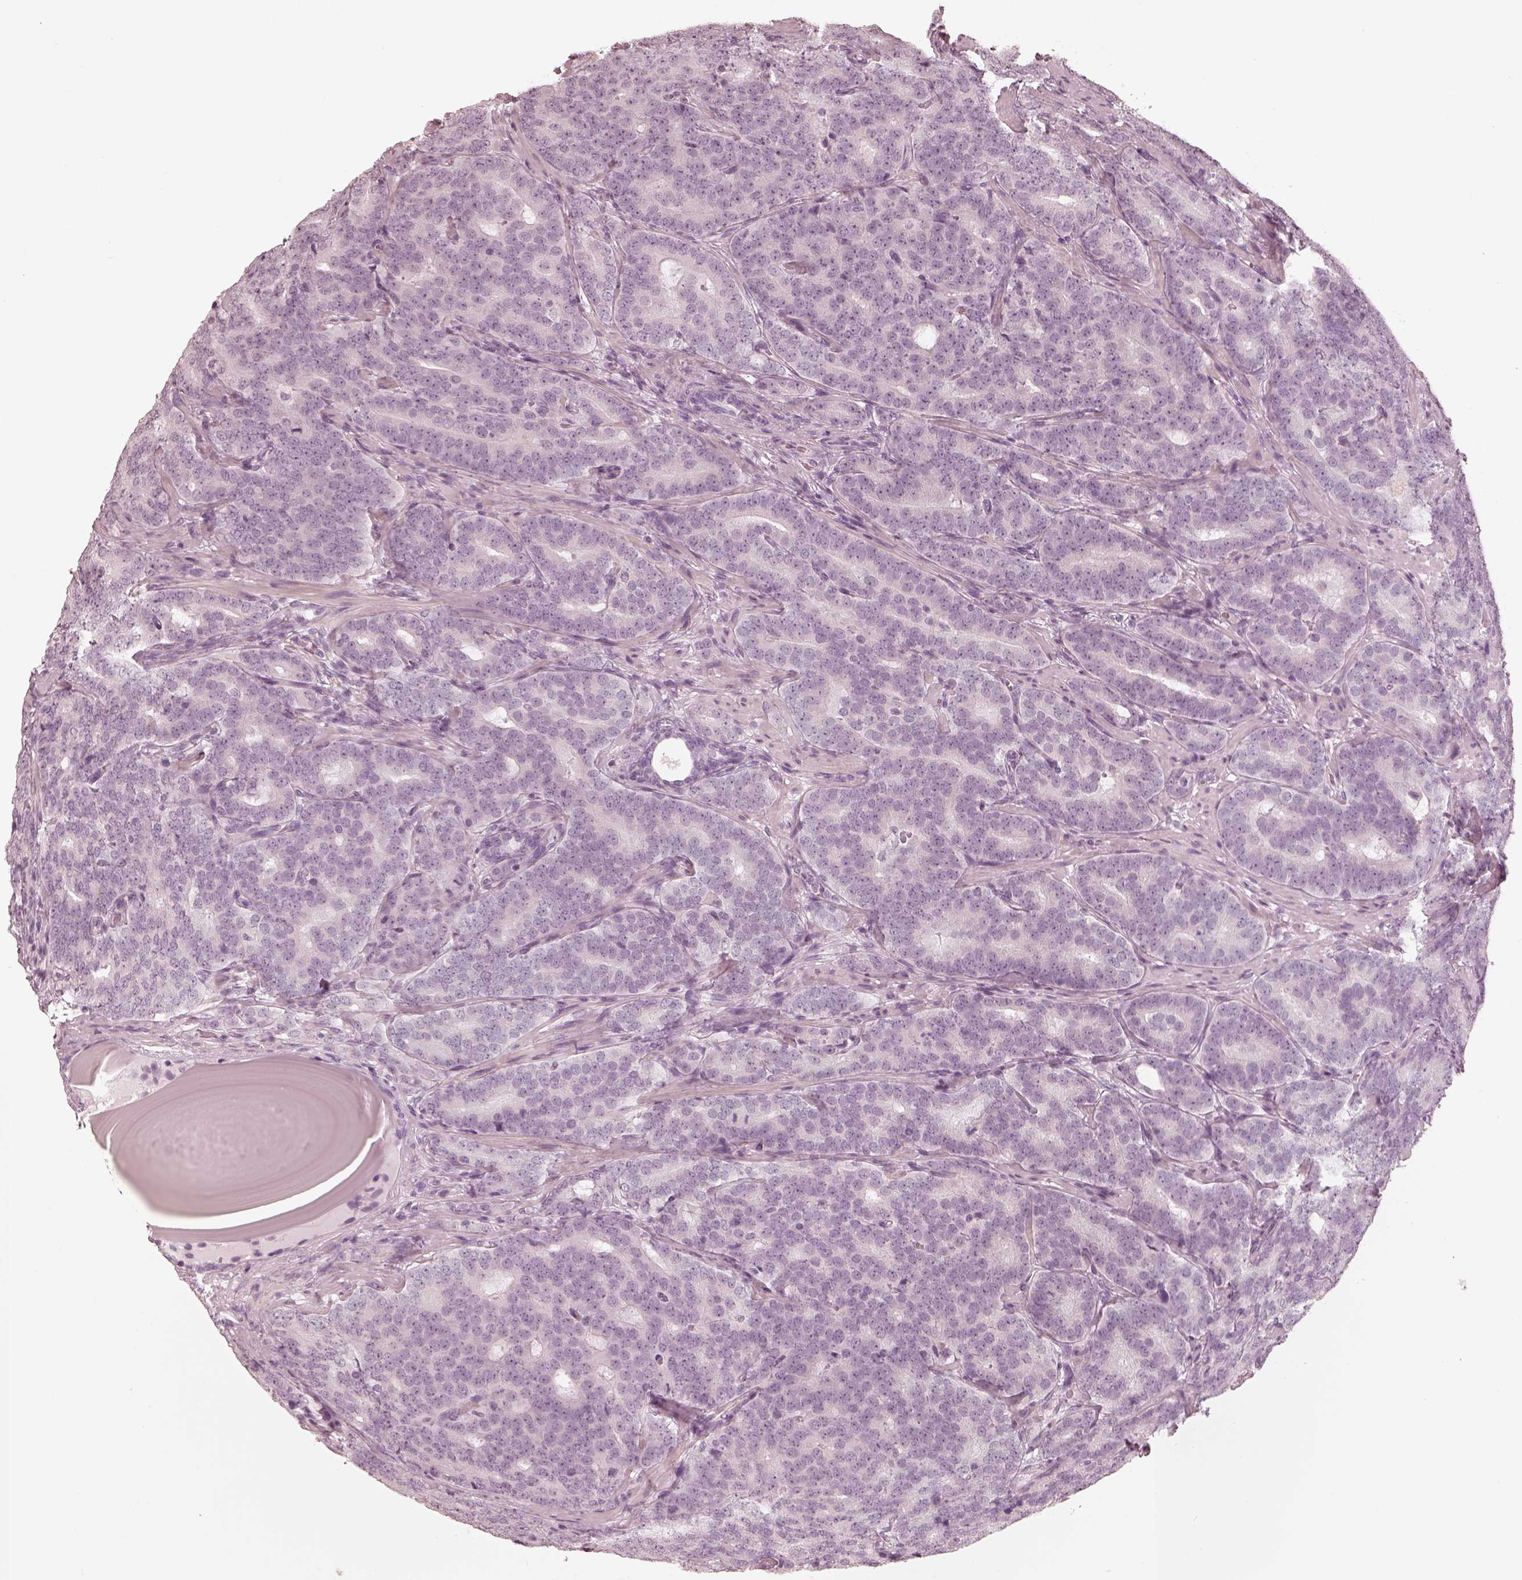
{"staining": {"intensity": "negative", "quantity": "none", "location": "none"}, "tissue": "prostate cancer", "cell_type": "Tumor cells", "image_type": "cancer", "snomed": [{"axis": "morphology", "description": "Adenocarcinoma, NOS"}, {"axis": "topography", "description": "Prostate"}], "caption": "This is an IHC image of prostate adenocarcinoma. There is no positivity in tumor cells.", "gene": "CALR3", "patient": {"sex": "male", "age": 71}}